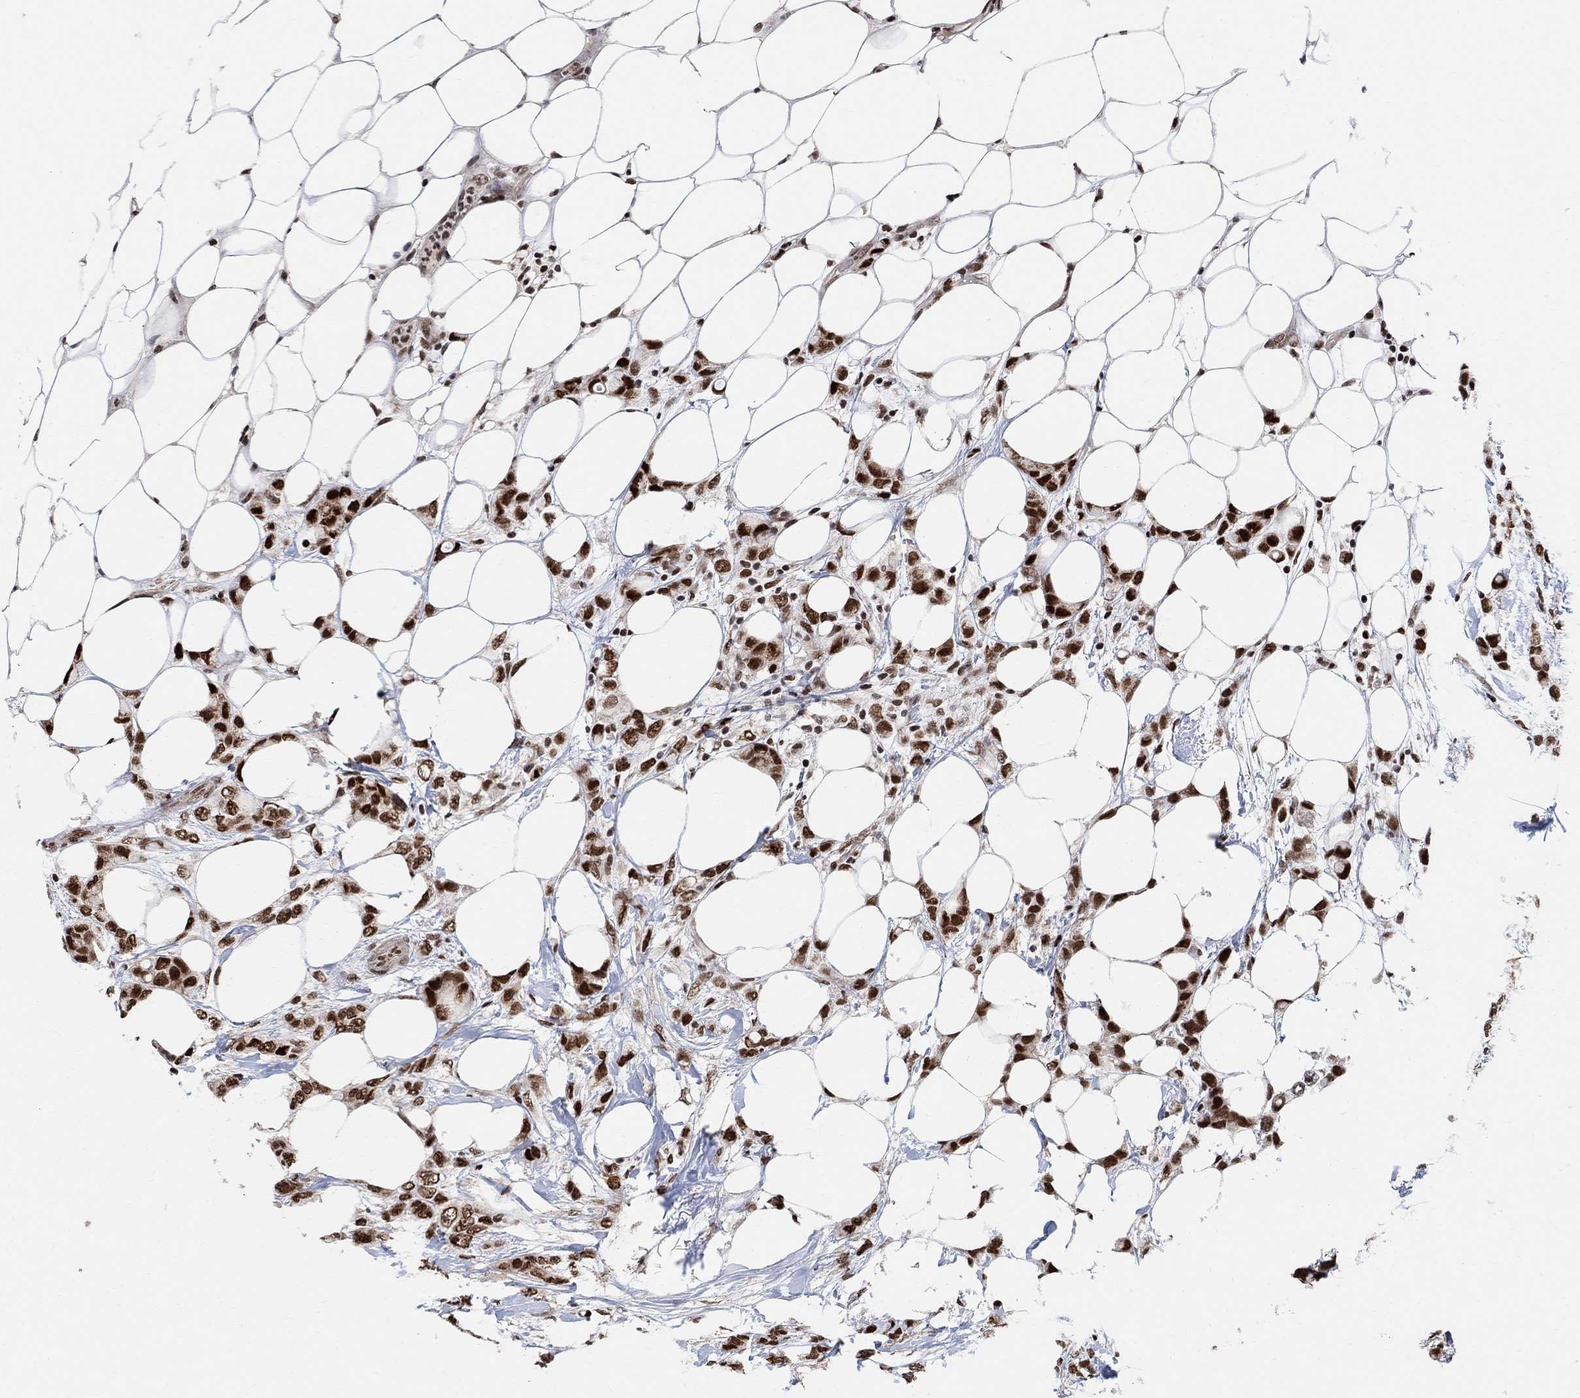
{"staining": {"intensity": "strong", "quantity": ">75%", "location": "nuclear"}, "tissue": "breast cancer", "cell_type": "Tumor cells", "image_type": "cancer", "snomed": [{"axis": "morphology", "description": "Lobular carcinoma"}, {"axis": "topography", "description": "Breast"}], "caption": "Breast lobular carcinoma stained for a protein exhibits strong nuclear positivity in tumor cells. (DAB (3,3'-diaminobenzidine) = brown stain, brightfield microscopy at high magnification).", "gene": "E4F1", "patient": {"sex": "female", "age": 66}}